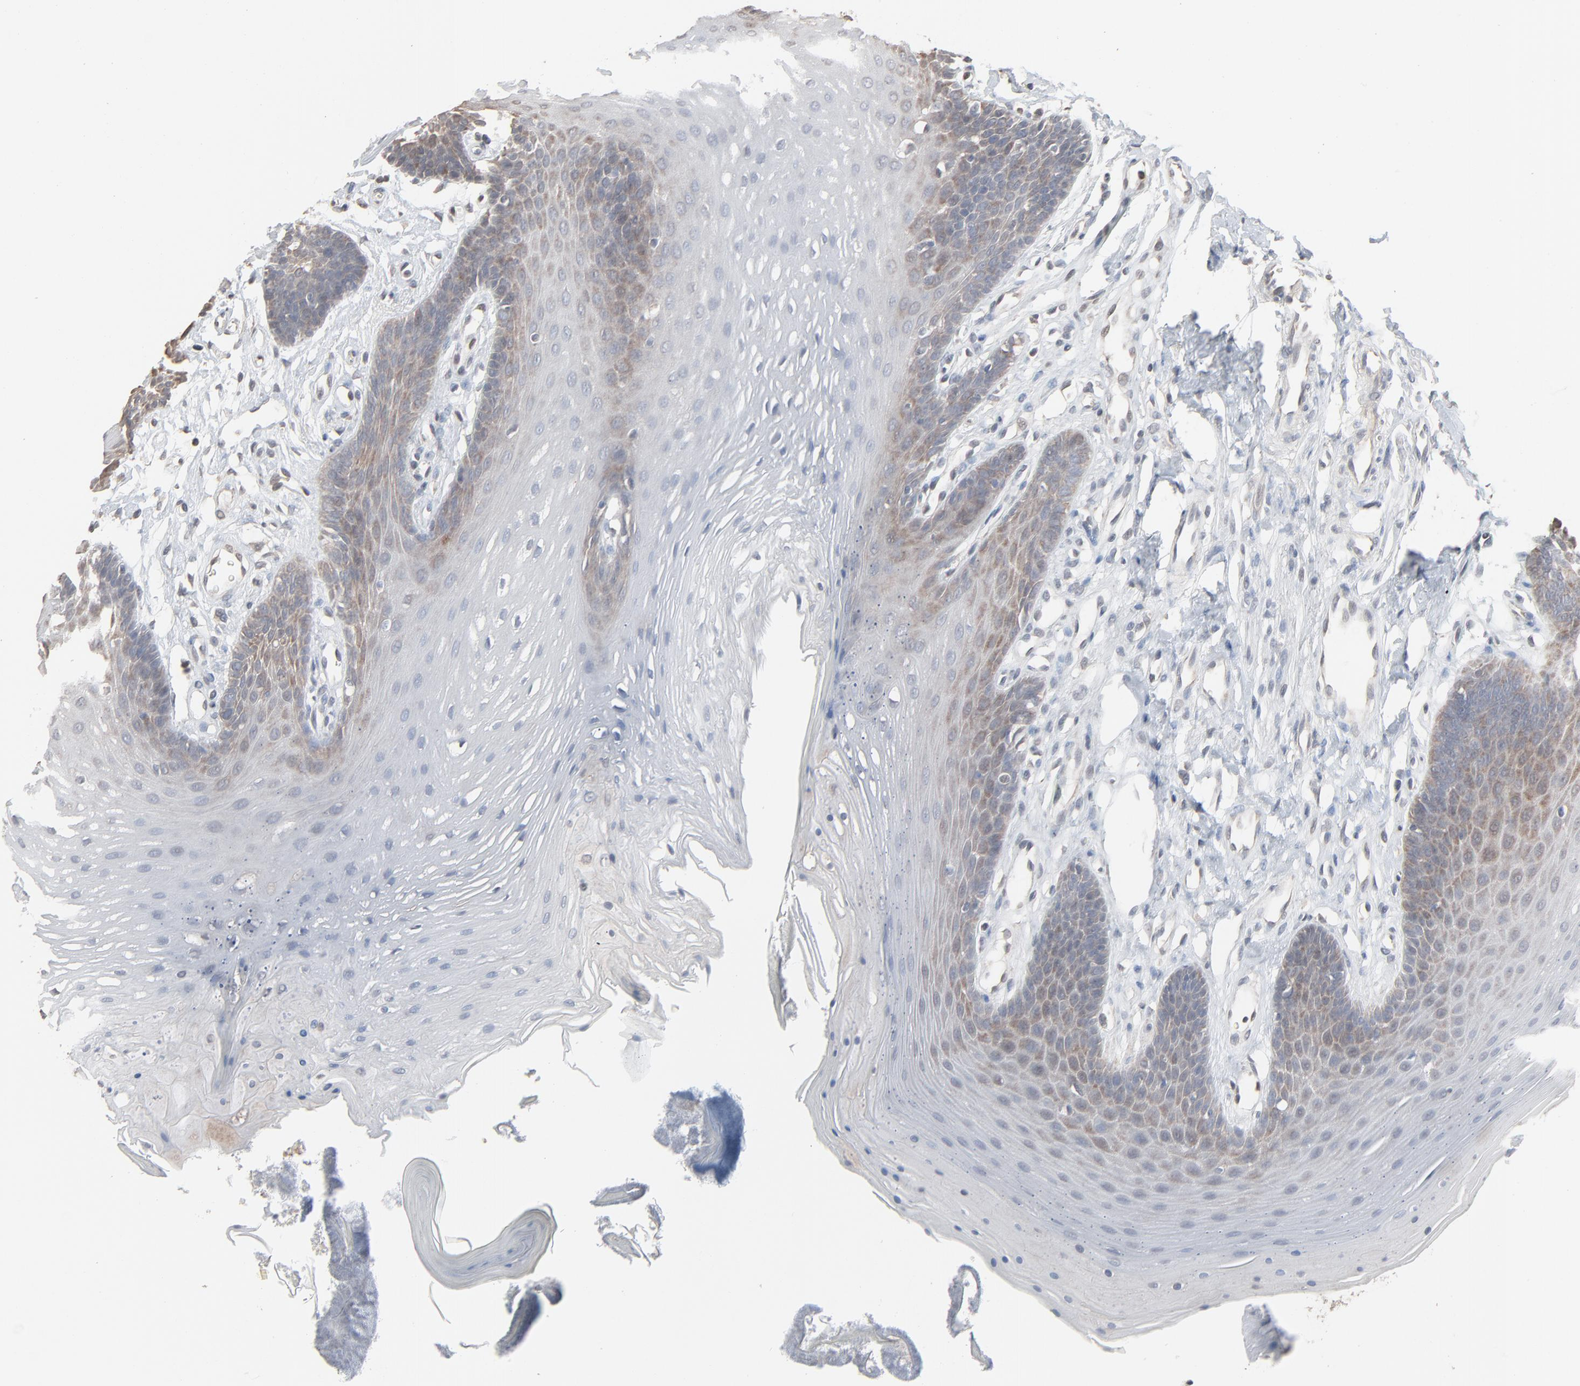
{"staining": {"intensity": "weak", "quantity": "<25%", "location": "cytoplasmic/membranous"}, "tissue": "oral mucosa", "cell_type": "Squamous epithelial cells", "image_type": "normal", "snomed": [{"axis": "morphology", "description": "Normal tissue, NOS"}, {"axis": "topography", "description": "Oral tissue"}], "caption": "This is an IHC micrograph of benign human oral mucosa. There is no expression in squamous epithelial cells.", "gene": "CCT5", "patient": {"sex": "male", "age": 62}}